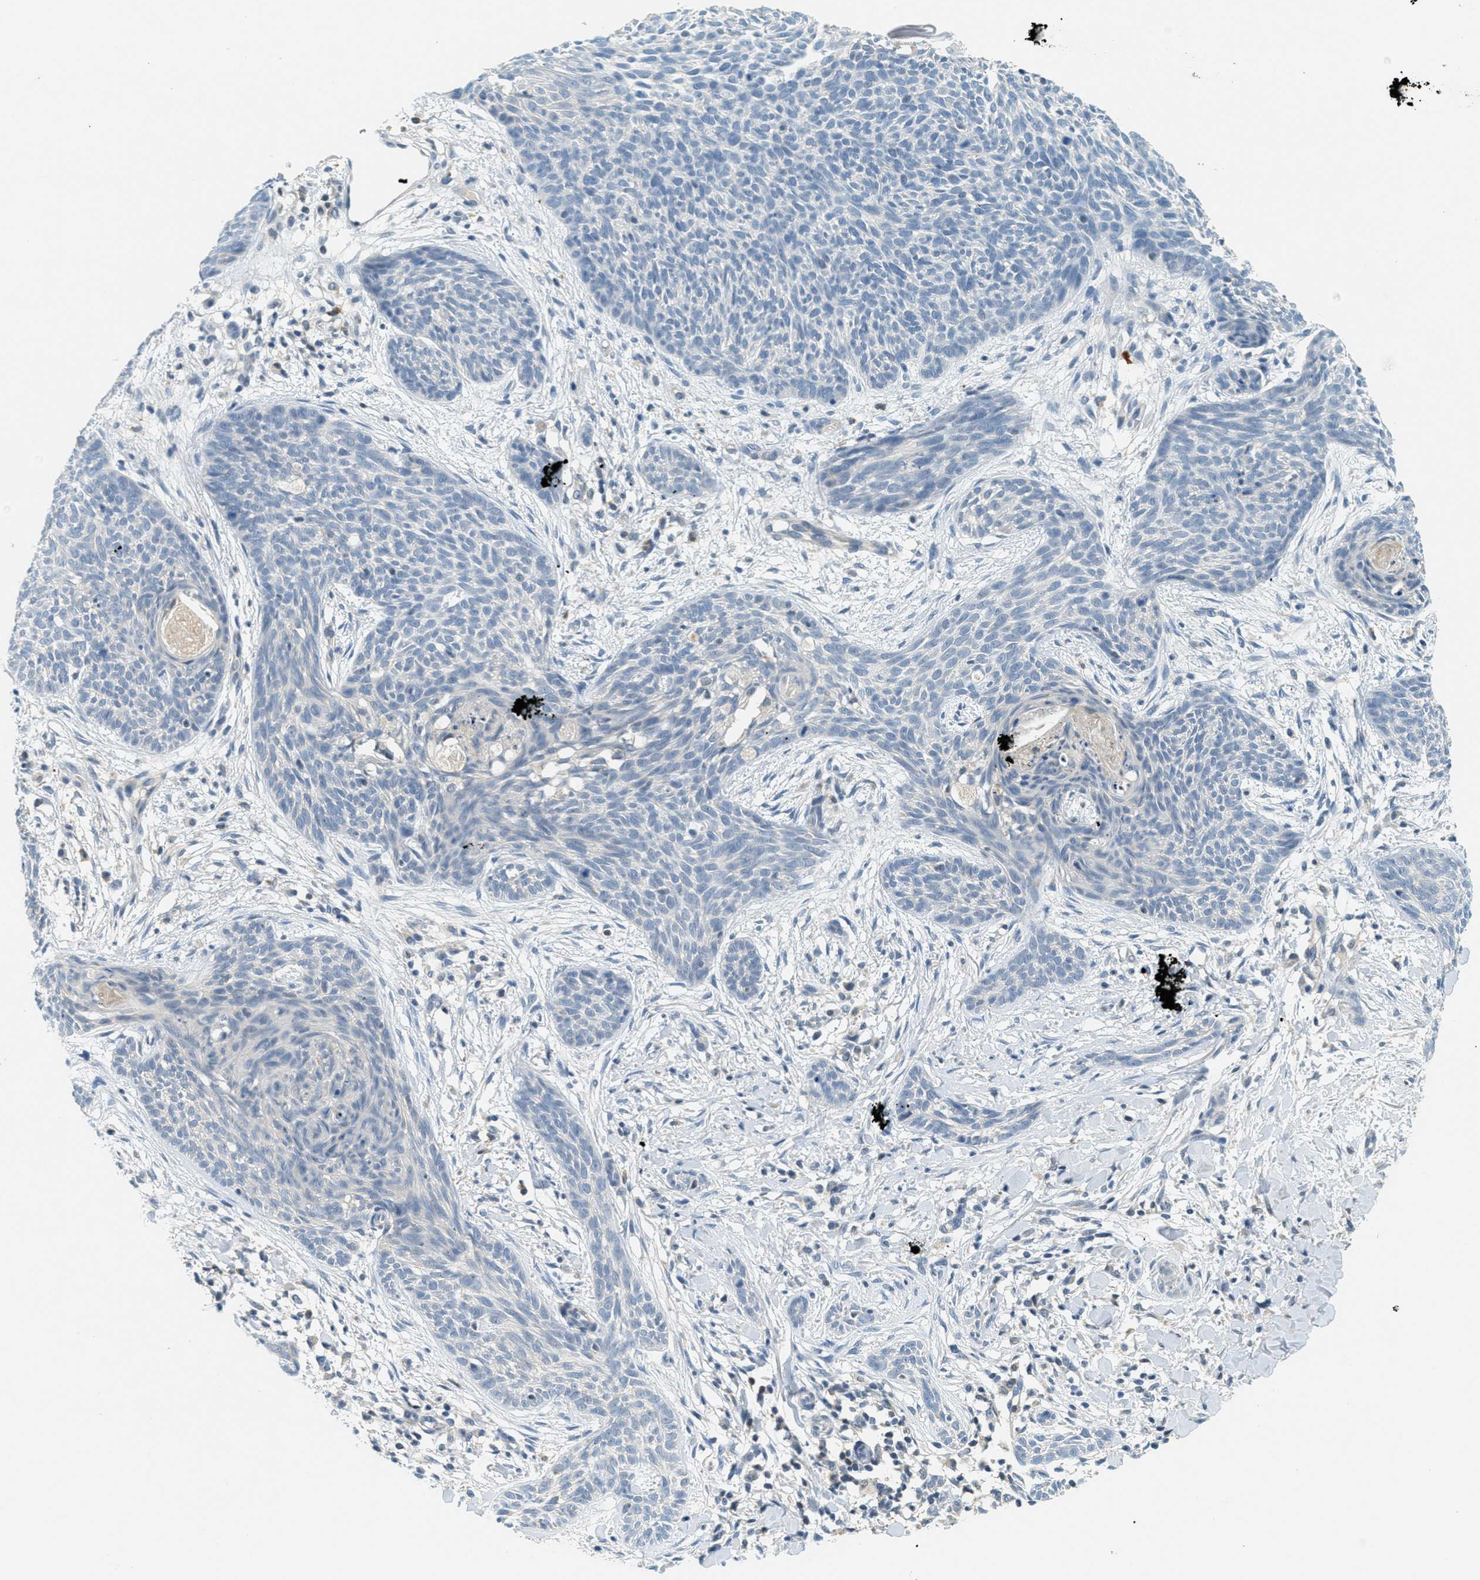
{"staining": {"intensity": "negative", "quantity": "none", "location": "none"}, "tissue": "skin cancer", "cell_type": "Tumor cells", "image_type": "cancer", "snomed": [{"axis": "morphology", "description": "Basal cell carcinoma"}, {"axis": "topography", "description": "Skin"}], "caption": "The IHC histopathology image has no significant staining in tumor cells of basal cell carcinoma (skin) tissue.", "gene": "RASGRP2", "patient": {"sex": "female", "age": 59}}